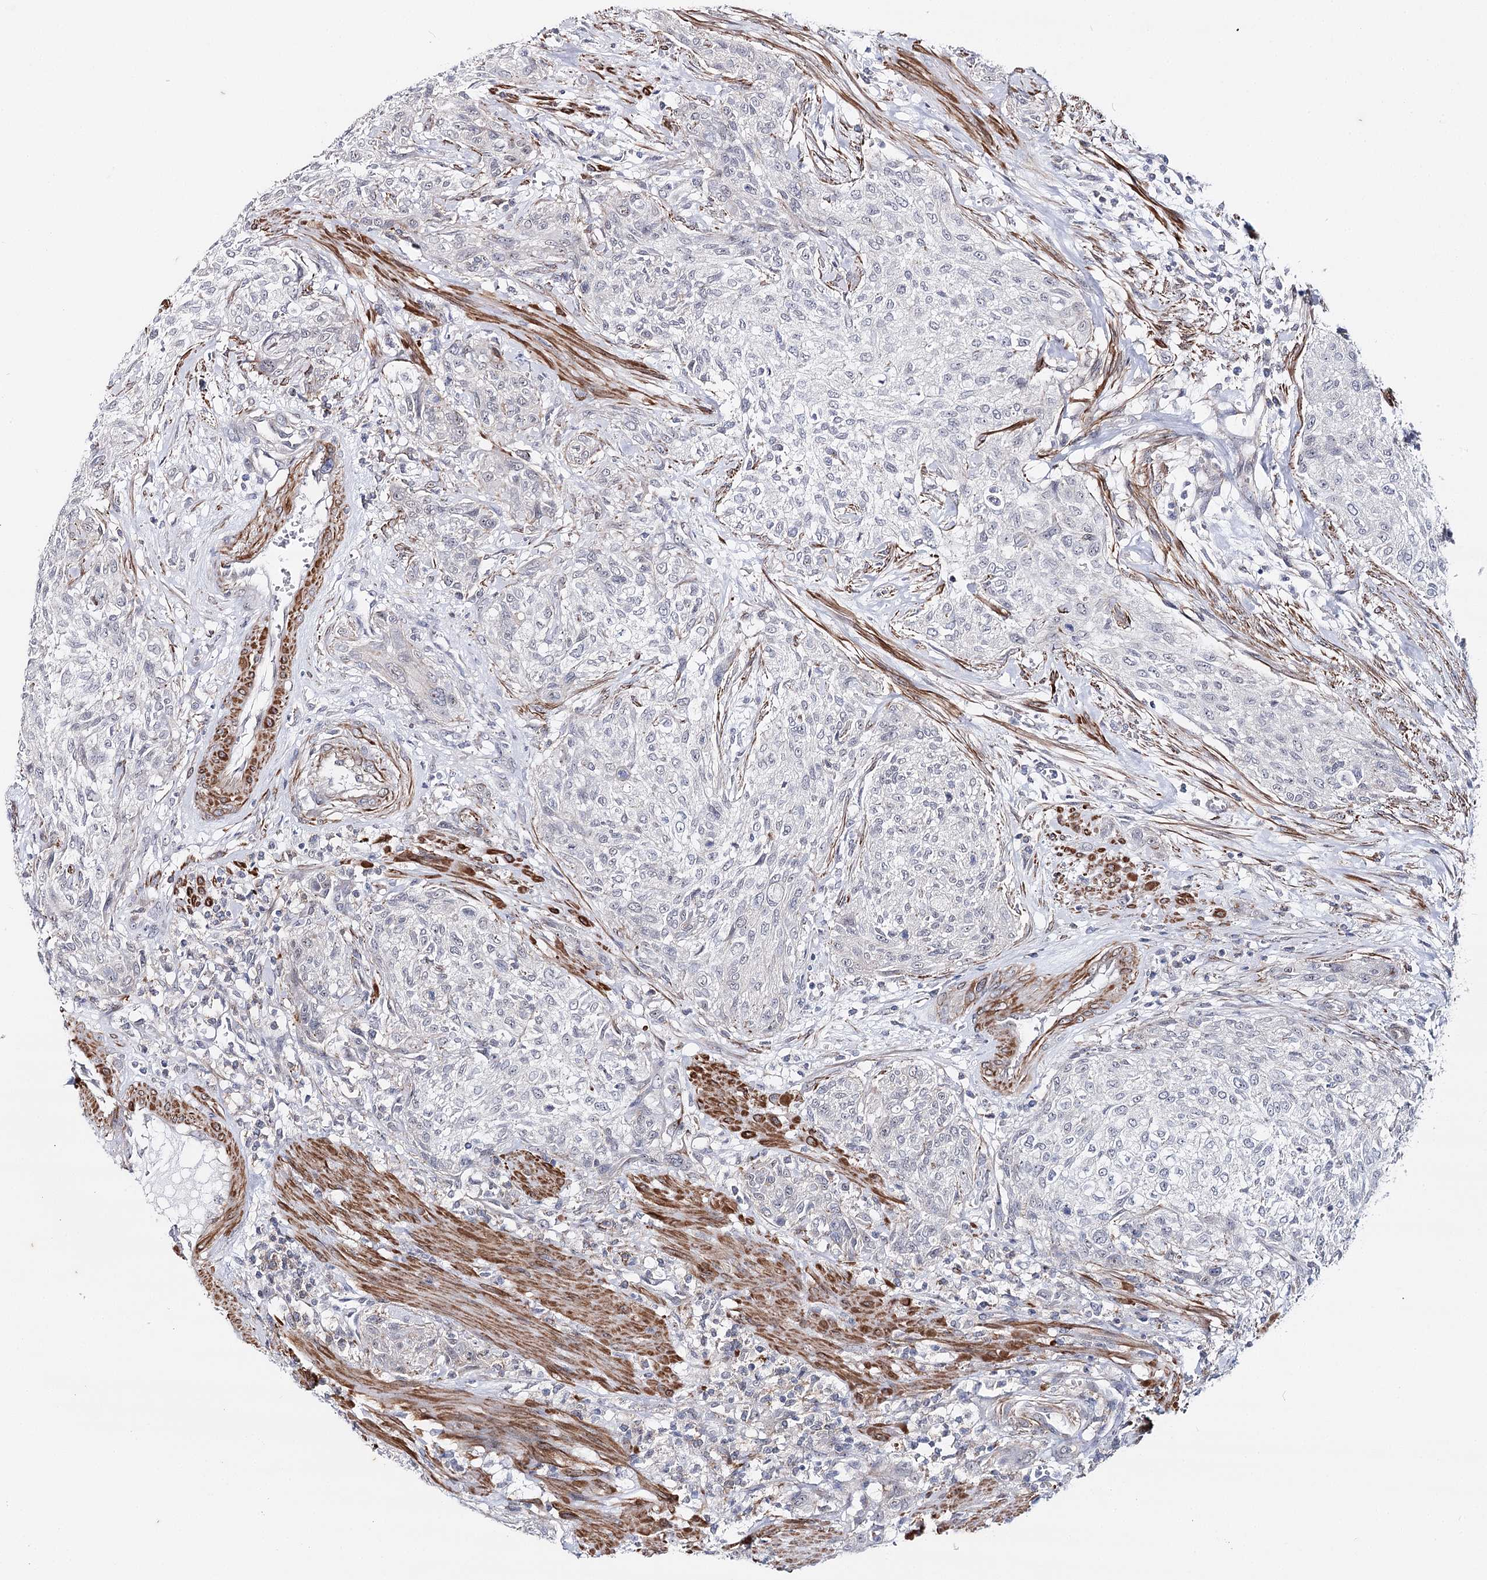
{"staining": {"intensity": "negative", "quantity": "none", "location": "none"}, "tissue": "urothelial cancer", "cell_type": "Tumor cells", "image_type": "cancer", "snomed": [{"axis": "morphology", "description": "Normal tissue, NOS"}, {"axis": "morphology", "description": "Urothelial carcinoma, NOS"}, {"axis": "topography", "description": "Urinary bladder"}, {"axis": "topography", "description": "Peripheral nerve tissue"}], "caption": "This is a histopathology image of immunohistochemistry (IHC) staining of urothelial cancer, which shows no expression in tumor cells.", "gene": "AGXT2", "patient": {"sex": "male", "age": 35}}